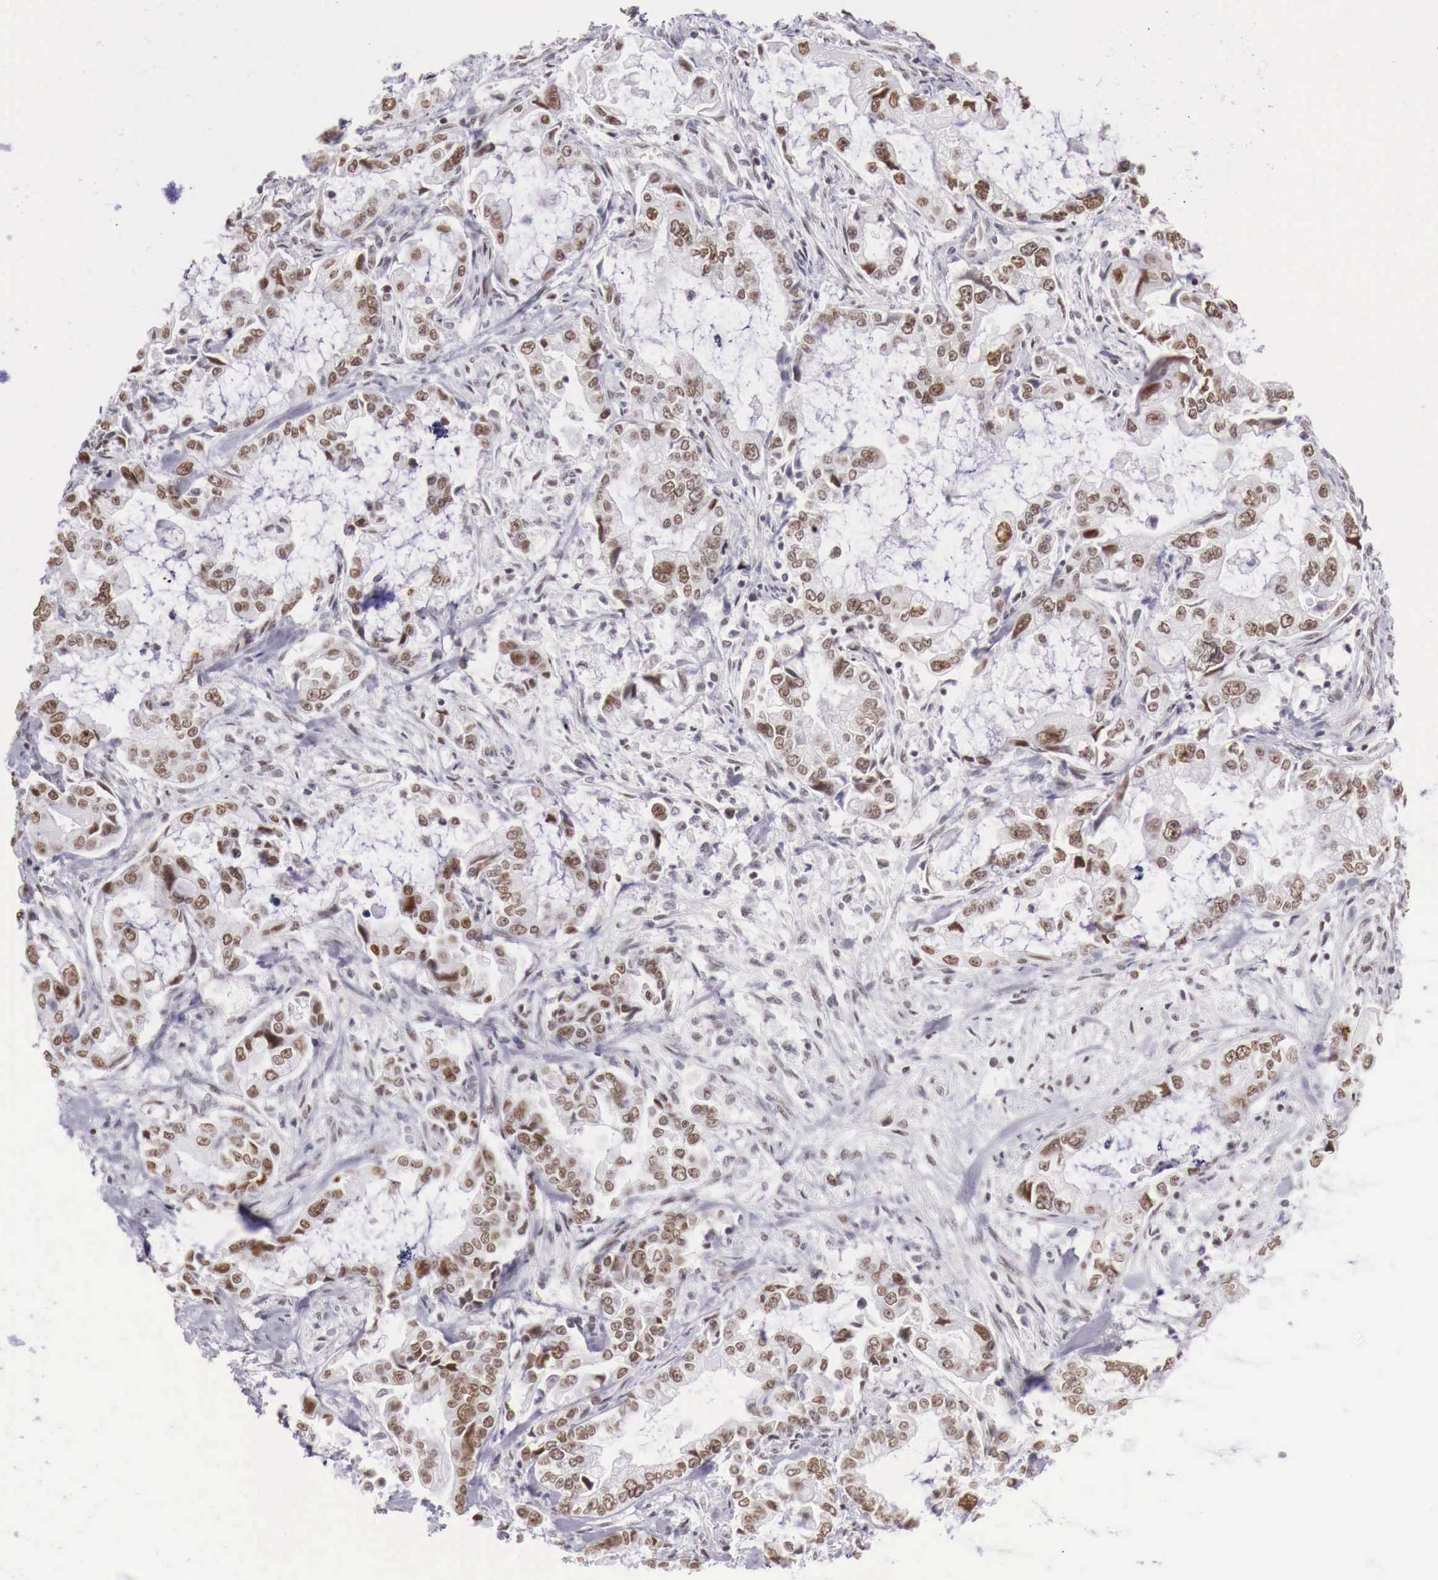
{"staining": {"intensity": "weak", "quantity": "25%-75%", "location": "nuclear"}, "tissue": "stomach cancer", "cell_type": "Tumor cells", "image_type": "cancer", "snomed": [{"axis": "morphology", "description": "Adenocarcinoma, NOS"}, {"axis": "topography", "description": "Pancreas"}, {"axis": "topography", "description": "Stomach, upper"}], "caption": "Immunohistochemistry of stomach cancer (adenocarcinoma) demonstrates low levels of weak nuclear expression in approximately 25%-75% of tumor cells. The protein is shown in brown color, while the nuclei are stained blue.", "gene": "PHF14", "patient": {"sex": "male", "age": 77}}